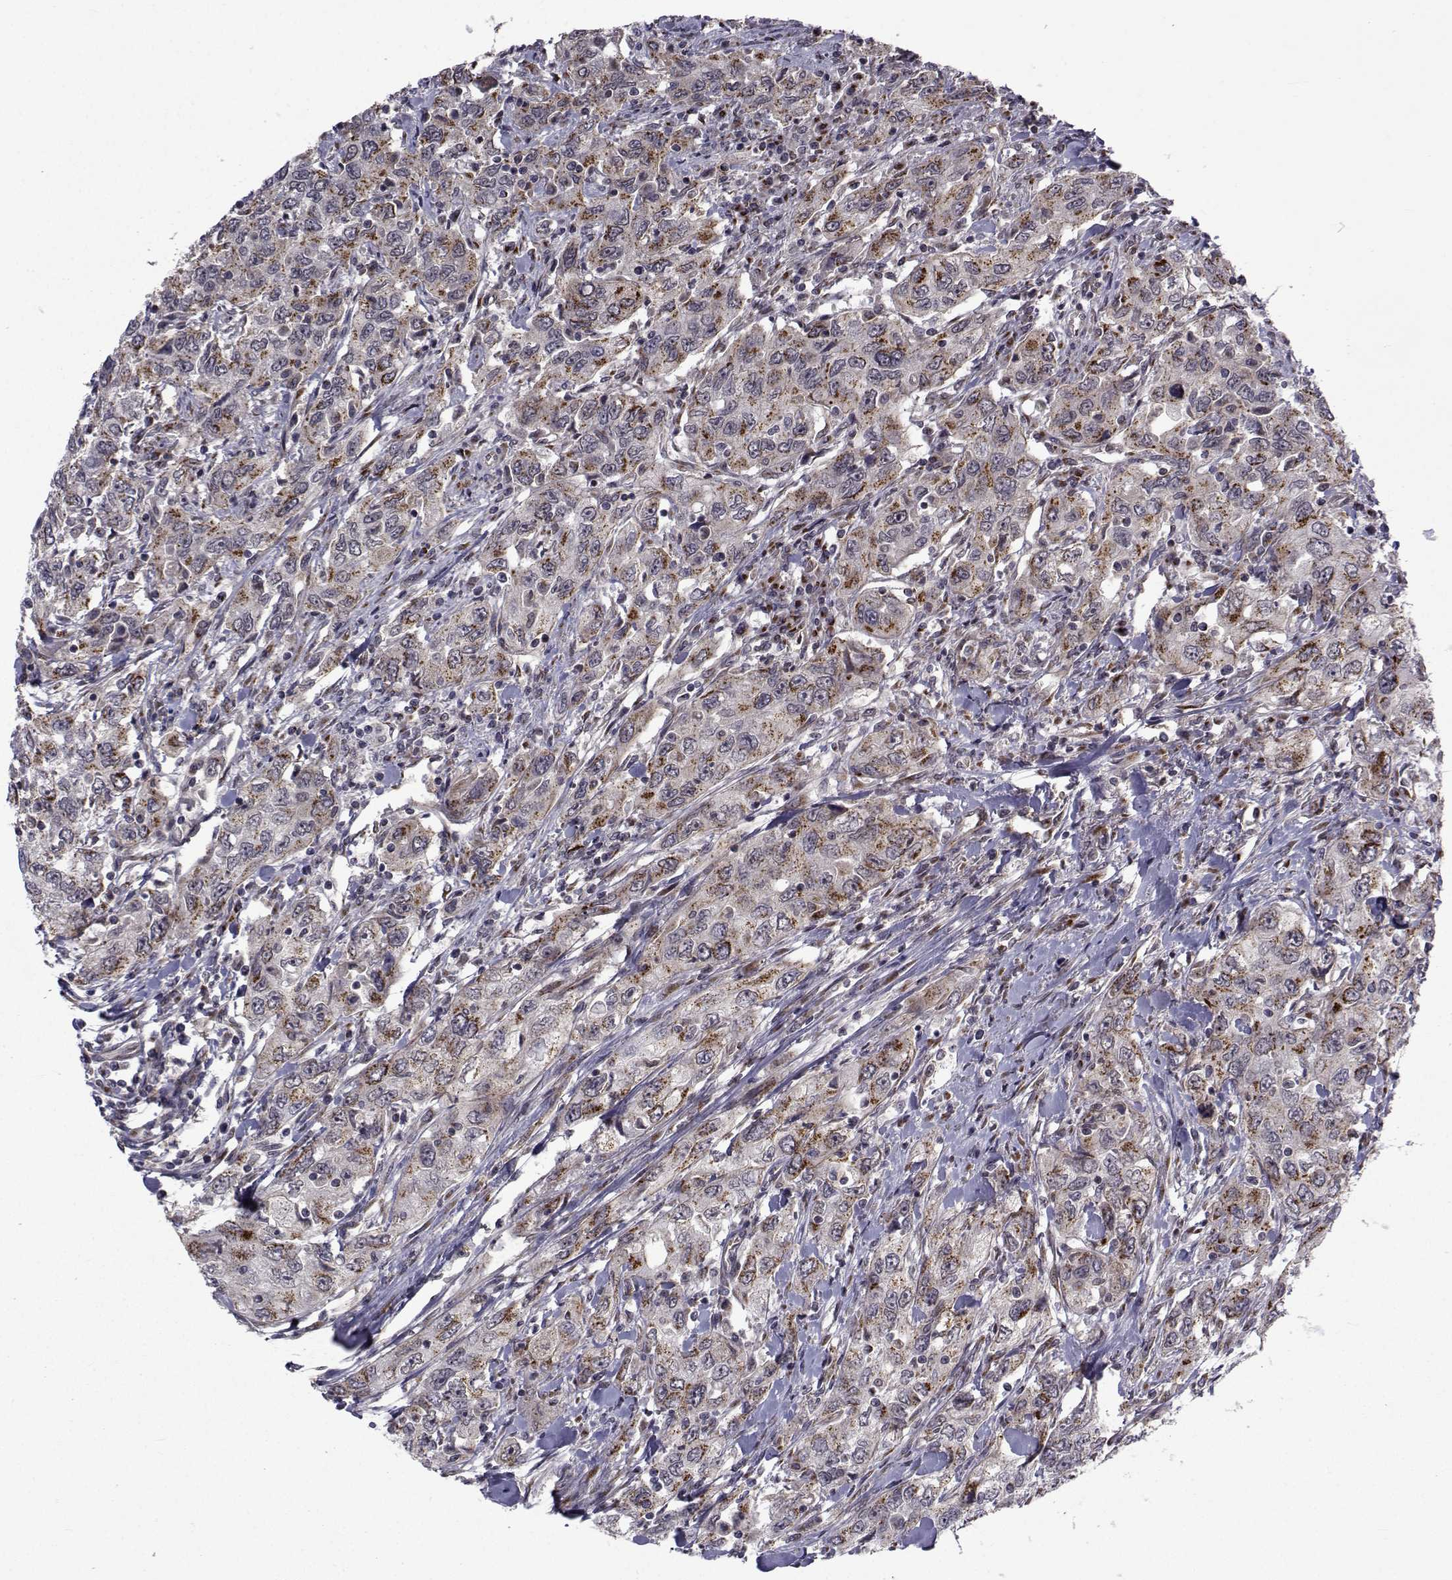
{"staining": {"intensity": "moderate", "quantity": "25%-75%", "location": "cytoplasmic/membranous"}, "tissue": "urothelial cancer", "cell_type": "Tumor cells", "image_type": "cancer", "snomed": [{"axis": "morphology", "description": "Urothelial carcinoma, High grade"}, {"axis": "topography", "description": "Urinary bladder"}], "caption": "This histopathology image reveals urothelial carcinoma (high-grade) stained with immunohistochemistry to label a protein in brown. The cytoplasmic/membranous of tumor cells show moderate positivity for the protein. Nuclei are counter-stained blue.", "gene": "ATP6V1C2", "patient": {"sex": "male", "age": 76}}